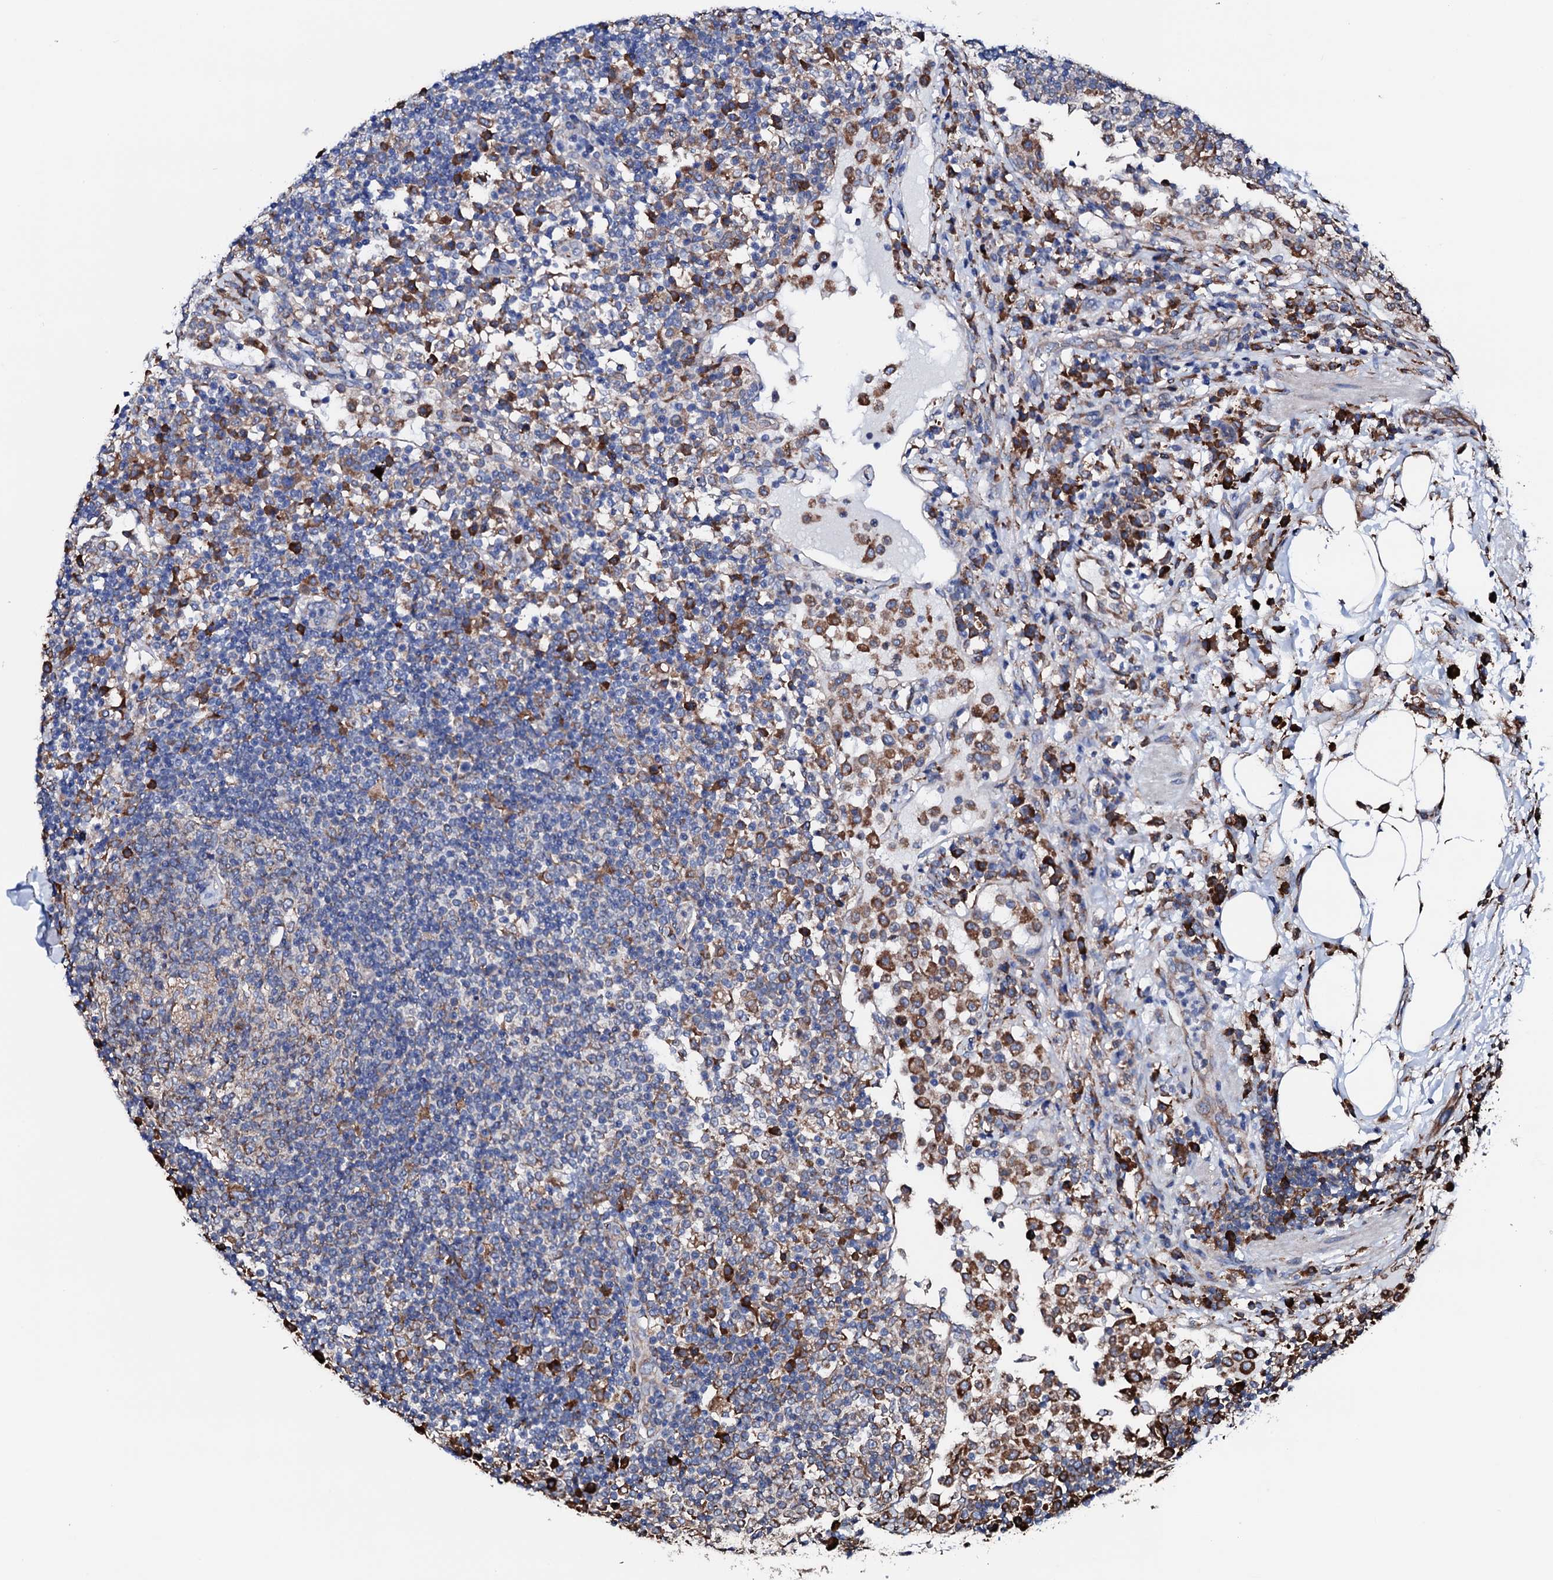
{"staining": {"intensity": "moderate", "quantity": "<25%", "location": "cytoplasmic/membranous"}, "tissue": "lymph node", "cell_type": "Germinal center cells", "image_type": "normal", "snomed": [{"axis": "morphology", "description": "Normal tissue, NOS"}, {"axis": "topography", "description": "Lymph node"}], "caption": "A brown stain labels moderate cytoplasmic/membranous expression of a protein in germinal center cells of normal lymph node.", "gene": "AMDHD1", "patient": {"sex": "female", "age": 53}}